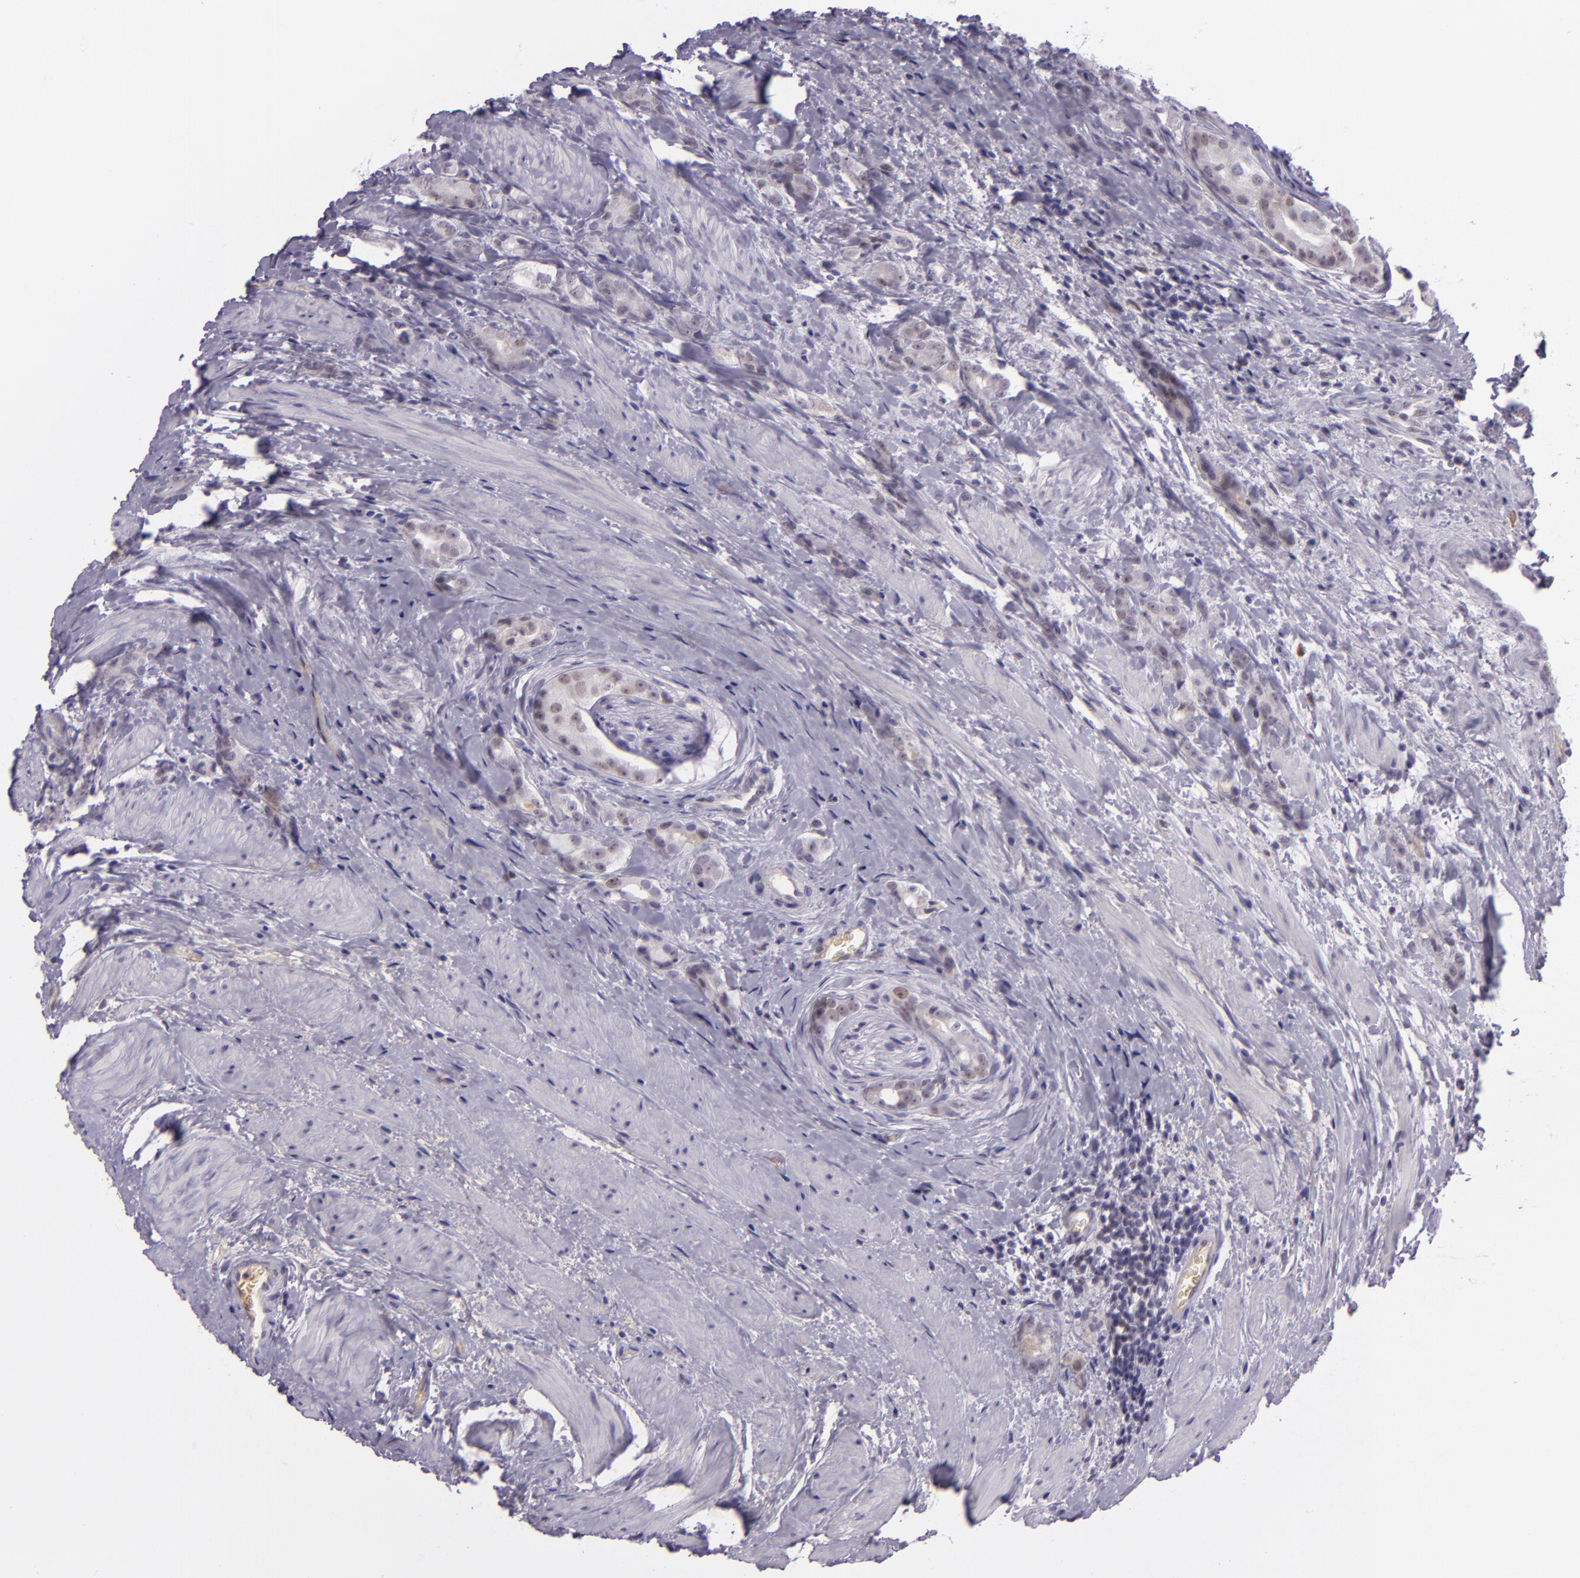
{"staining": {"intensity": "negative", "quantity": "none", "location": "none"}, "tissue": "prostate cancer", "cell_type": "Tumor cells", "image_type": "cancer", "snomed": [{"axis": "morphology", "description": "Adenocarcinoma, Medium grade"}, {"axis": "topography", "description": "Prostate"}], "caption": "IHC micrograph of neoplastic tissue: human prostate medium-grade adenocarcinoma stained with DAB (3,3'-diaminobenzidine) demonstrates no significant protein positivity in tumor cells.", "gene": "CHEK2", "patient": {"sex": "male", "age": 59}}